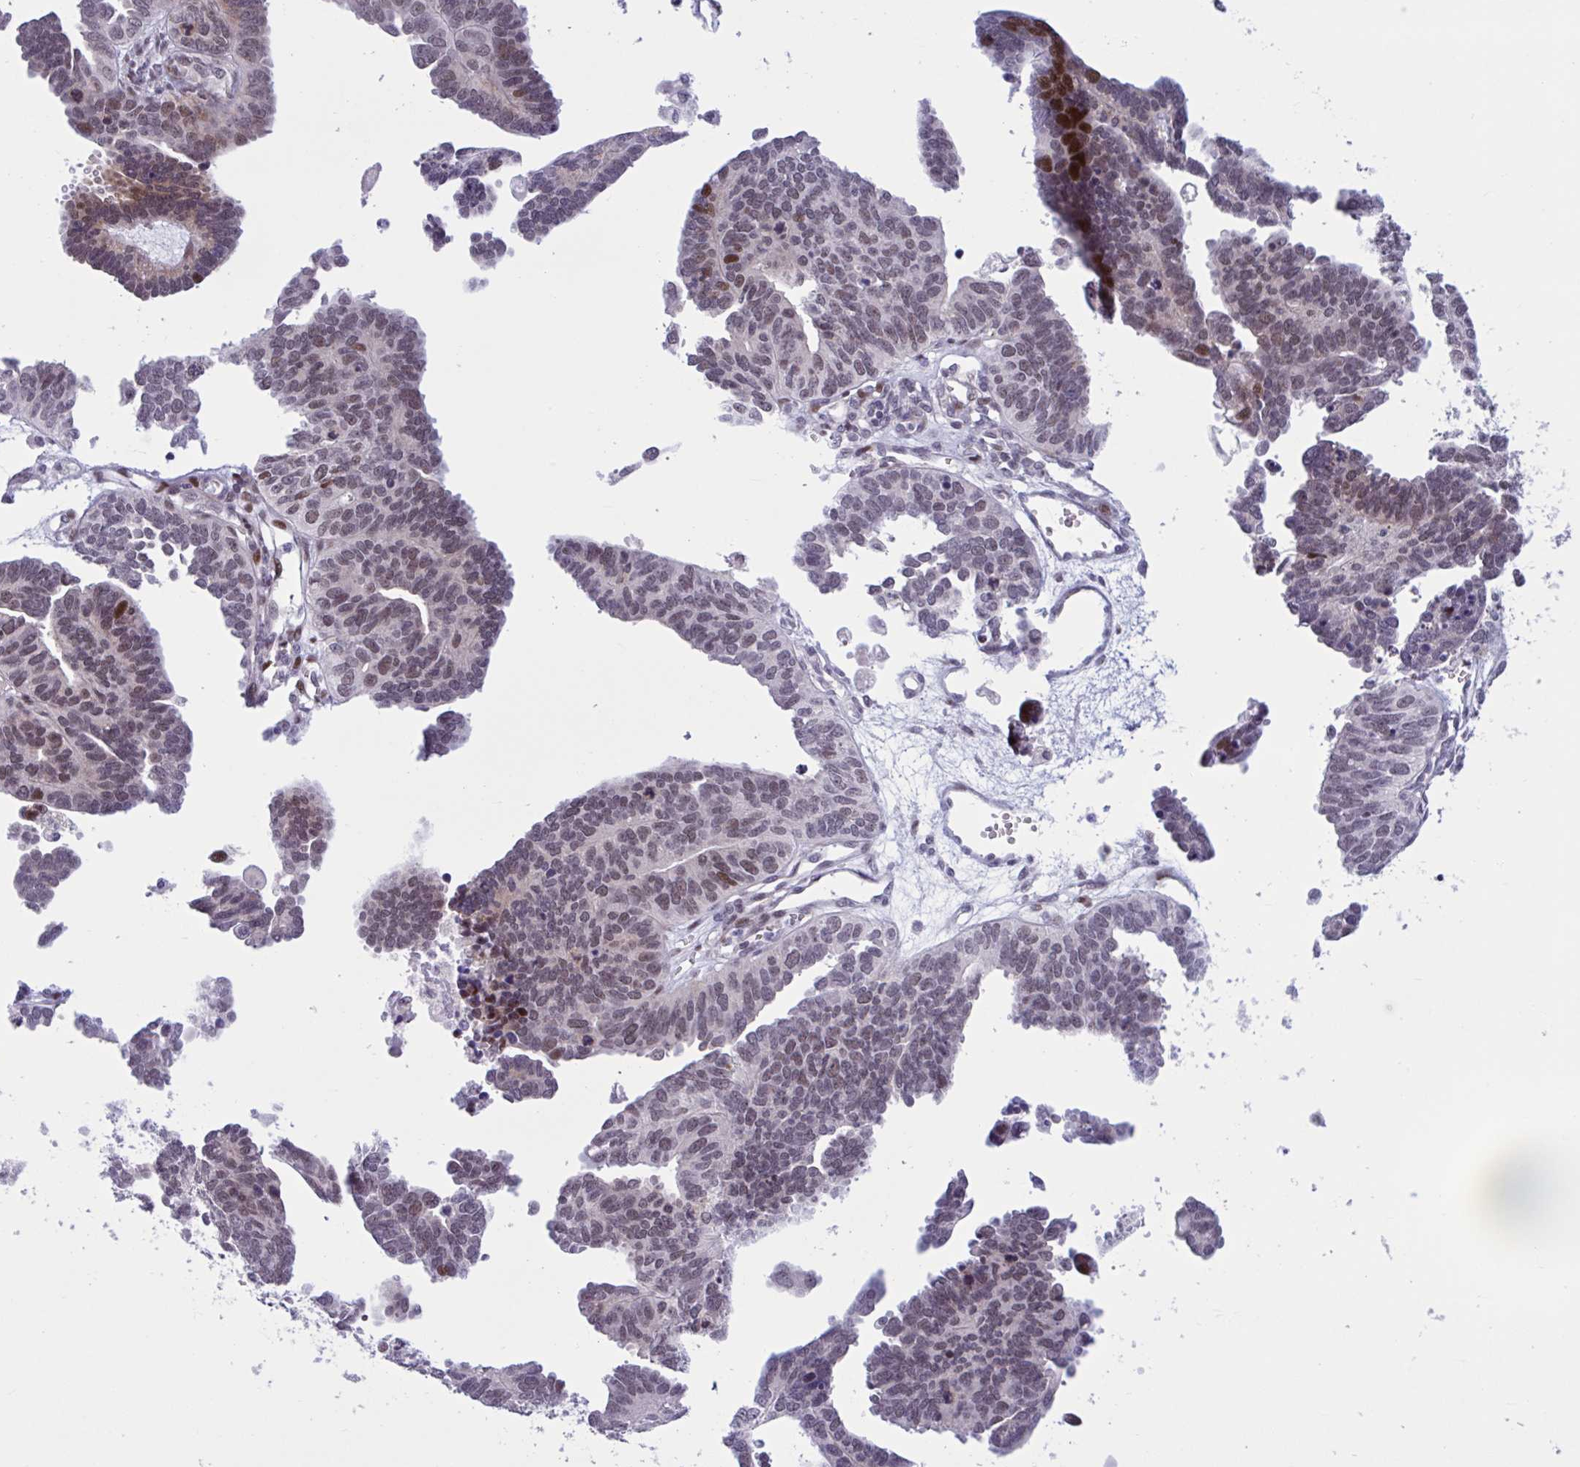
{"staining": {"intensity": "moderate", "quantity": "25%-75%", "location": "nuclear"}, "tissue": "ovarian cancer", "cell_type": "Tumor cells", "image_type": "cancer", "snomed": [{"axis": "morphology", "description": "Cystadenocarcinoma, serous, NOS"}, {"axis": "topography", "description": "Ovary"}], "caption": "IHC of ovarian serous cystadenocarcinoma demonstrates medium levels of moderate nuclear staining in approximately 25%-75% of tumor cells. (Stains: DAB in brown, nuclei in blue, Microscopy: brightfield microscopy at high magnification).", "gene": "RBL1", "patient": {"sex": "female", "age": 51}}